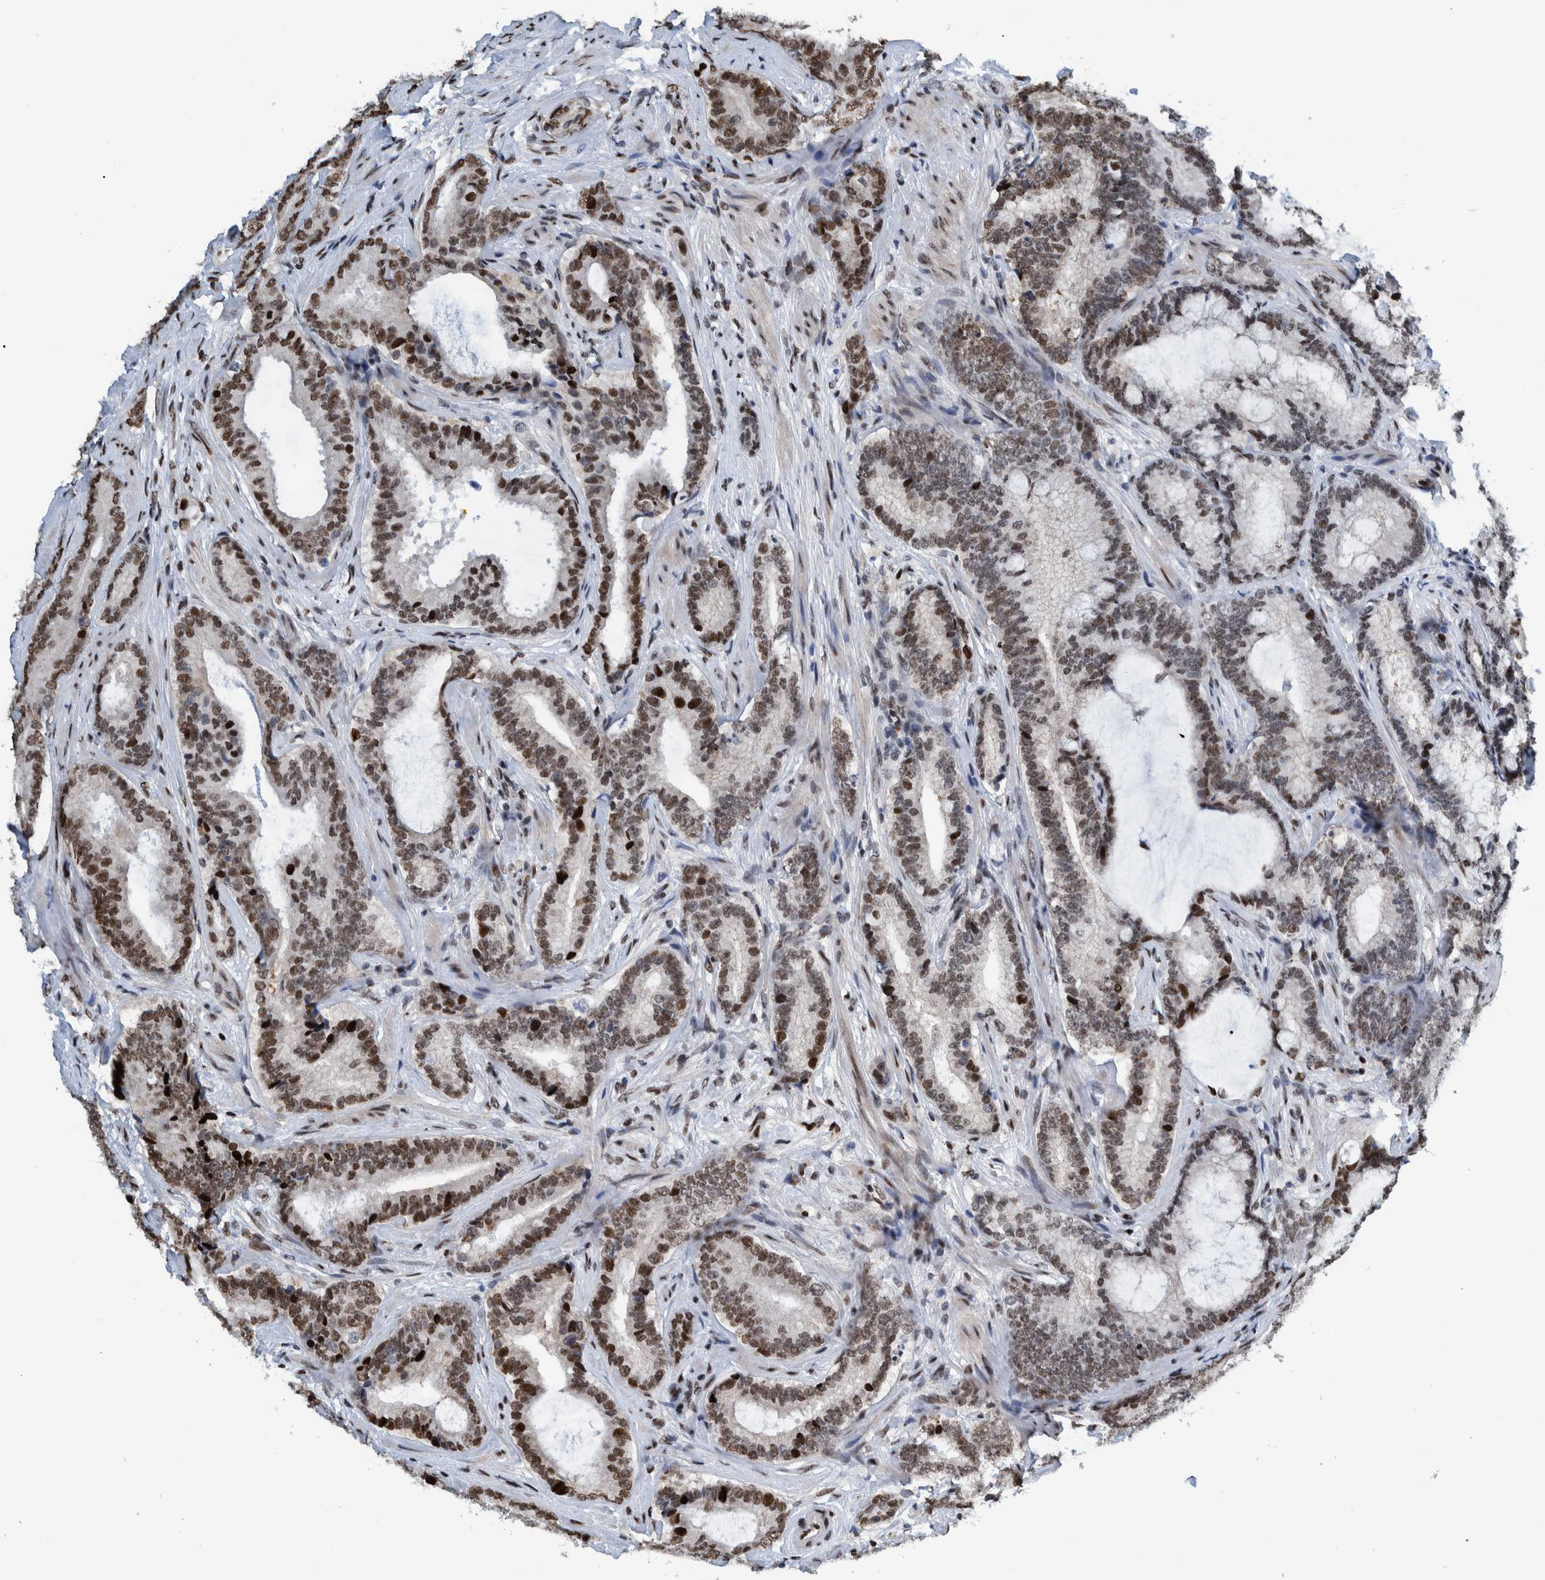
{"staining": {"intensity": "strong", "quantity": "25%-75%", "location": "nuclear"}, "tissue": "prostate cancer", "cell_type": "Tumor cells", "image_type": "cancer", "snomed": [{"axis": "morphology", "description": "Adenocarcinoma, High grade"}, {"axis": "topography", "description": "Prostate"}], "caption": "A histopathology image of prostate high-grade adenocarcinoma stained for a protein reveals strong nuclear brown staining in tumor cells.", "gene": "HEATR9", "patient": {"sex": "male", "age": 55}}